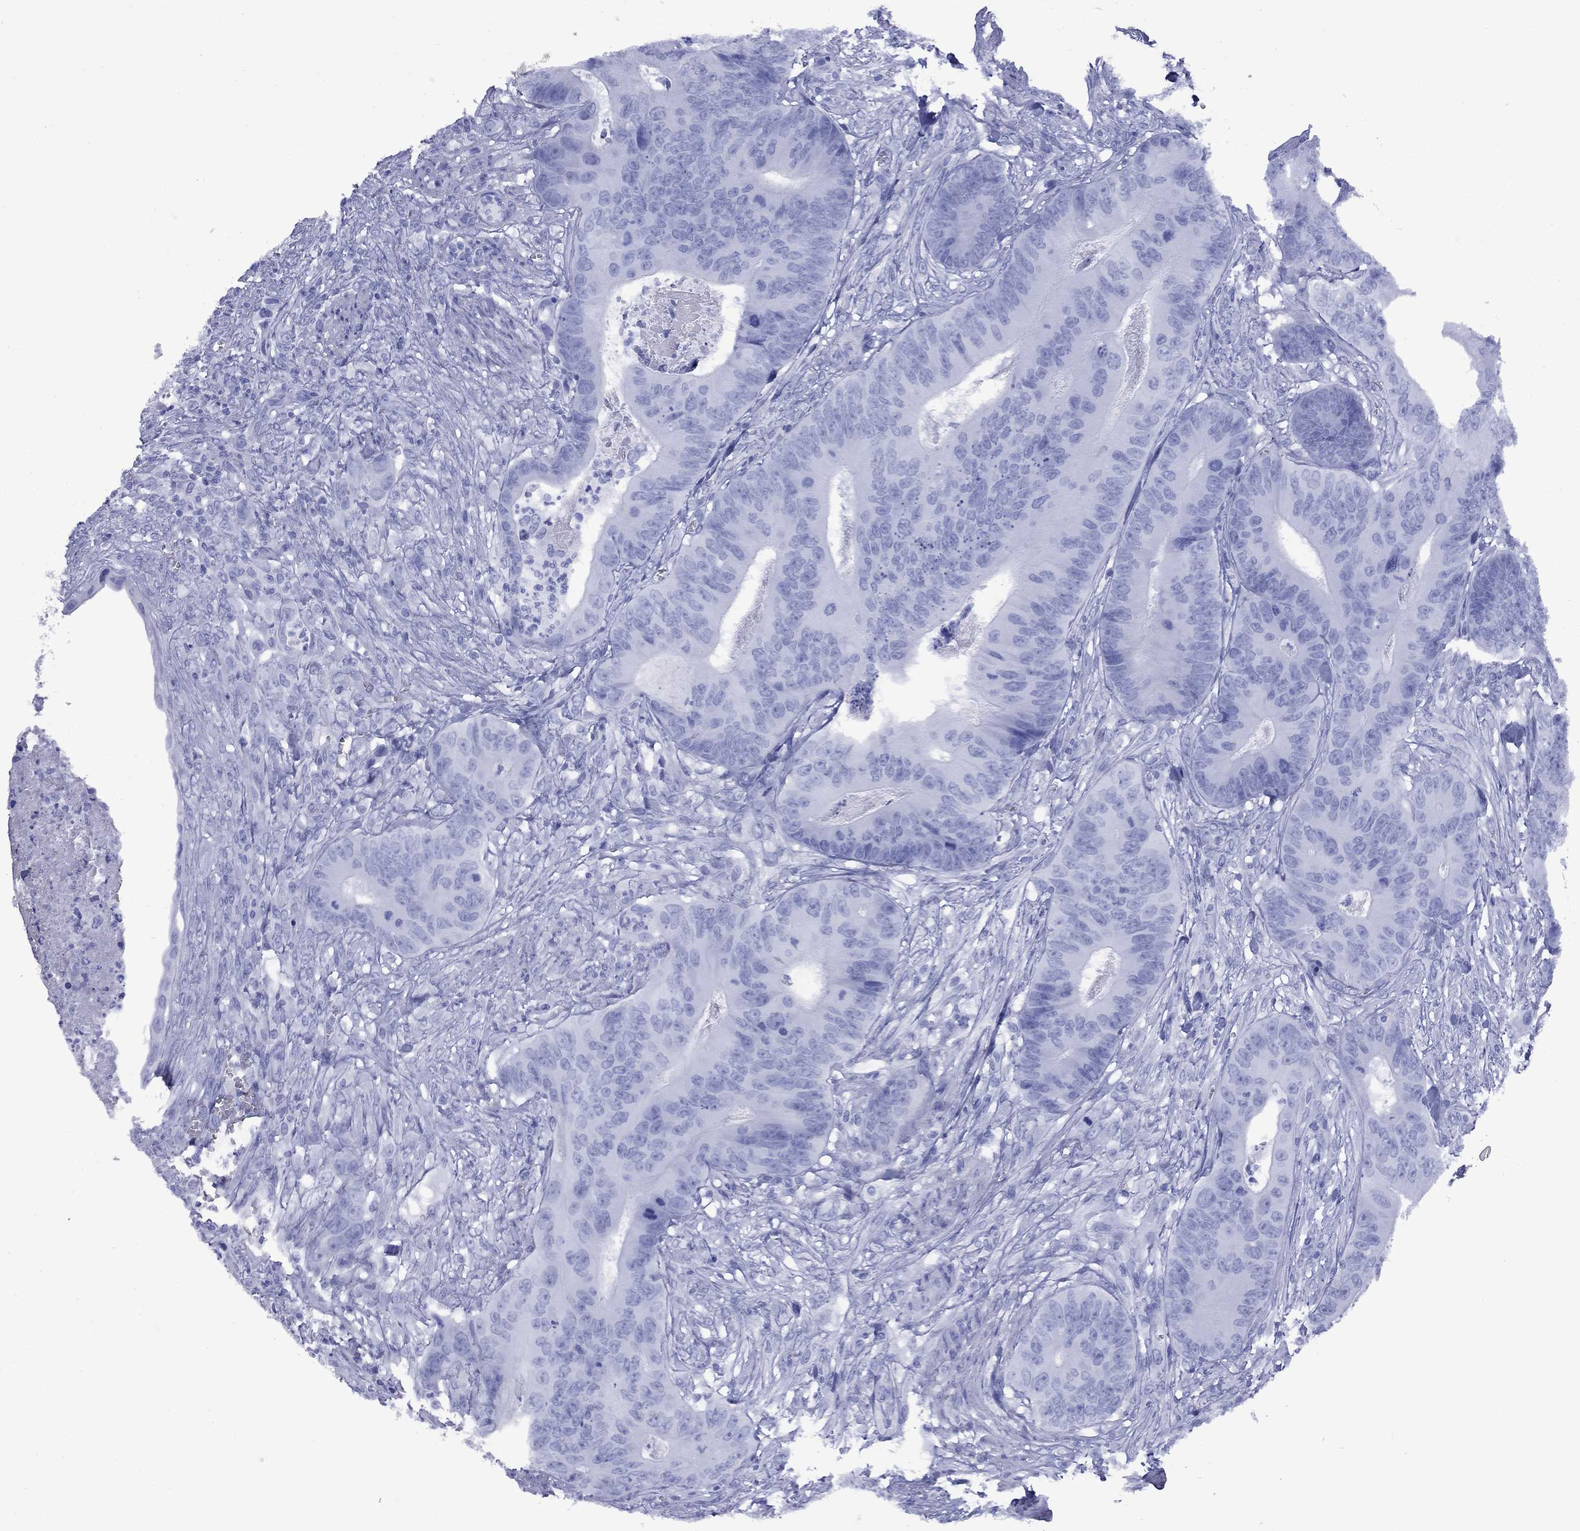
{"staining": {"intensity": "negative", "quantity": "none", "location": "none"}, "tissue": "colorectal cancer", "cell_type": "Tumor cells", "image_type": "cancer", "snomed": [{"axis": "morphology", "description": "Adenocarcinoma, NOS"}, {"axis": "topography", "description": "Colon"}], "caption": "The image demonstrates no significant staining in tumor cells of adenocarcinoma (colorectal). (Stains: DAB (3,3'-diaminobenzidine) IHC with hematoxylin counter stain, Microscopy: brightfield microscopy at high magnification).", "gene": "APOA2", "patient": {"sex": "male", "age": 84}}